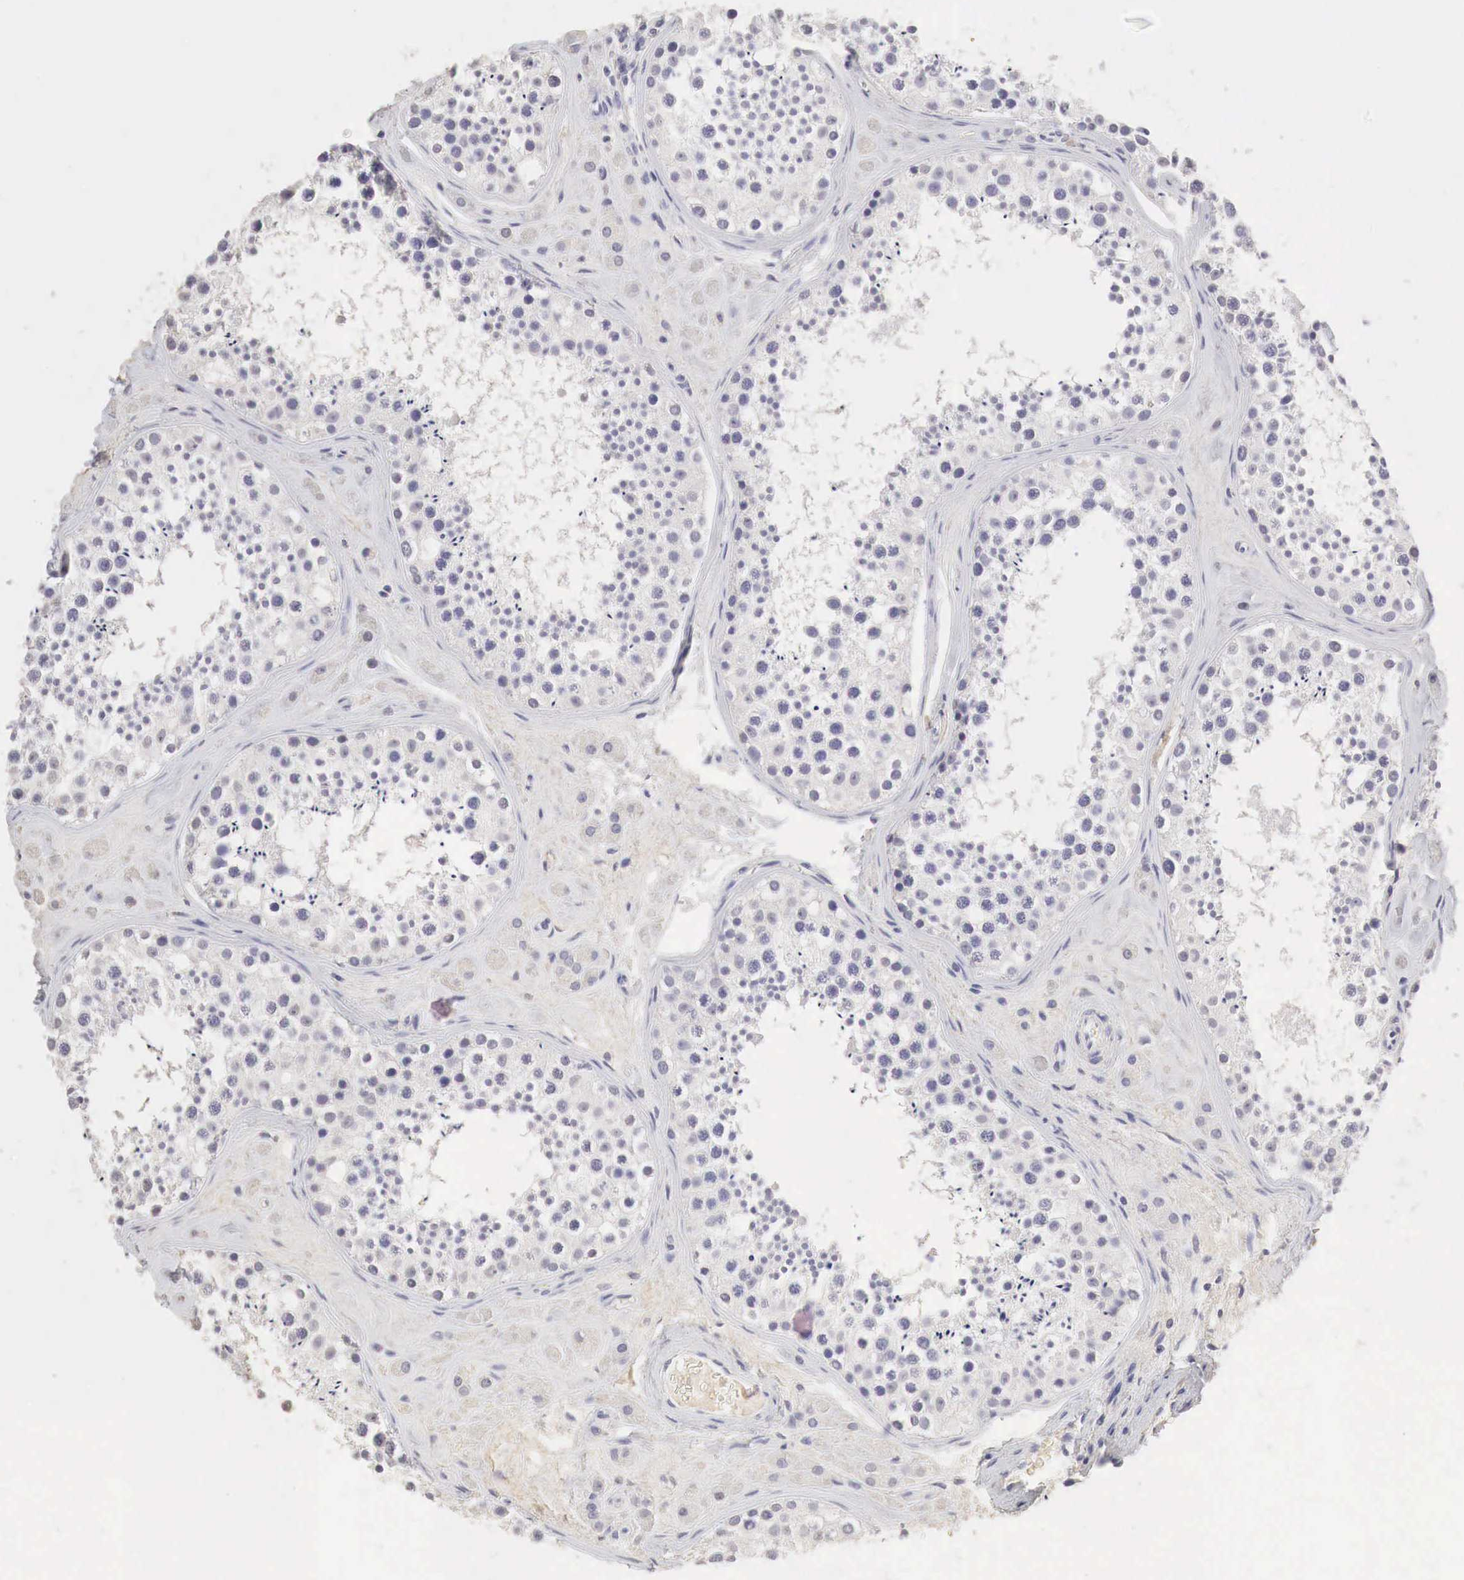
{"staining": {"intensity": "negative", "quantity": "none", "location": "none"}, "tissue": "testis", "cell_type": "Cells in seminiferous ducts", "image_type": "normal", "snomed": [{"axis": "morphology", "description": "Normal tissue, NOS"}, {"axis": "topography", "description": "Testis"}], "caption": "IHC of normal testis shows no expression in cells in seminiferous ducts.", "gene": "OTC", "patient": {"sex": "male", "age": 38}}